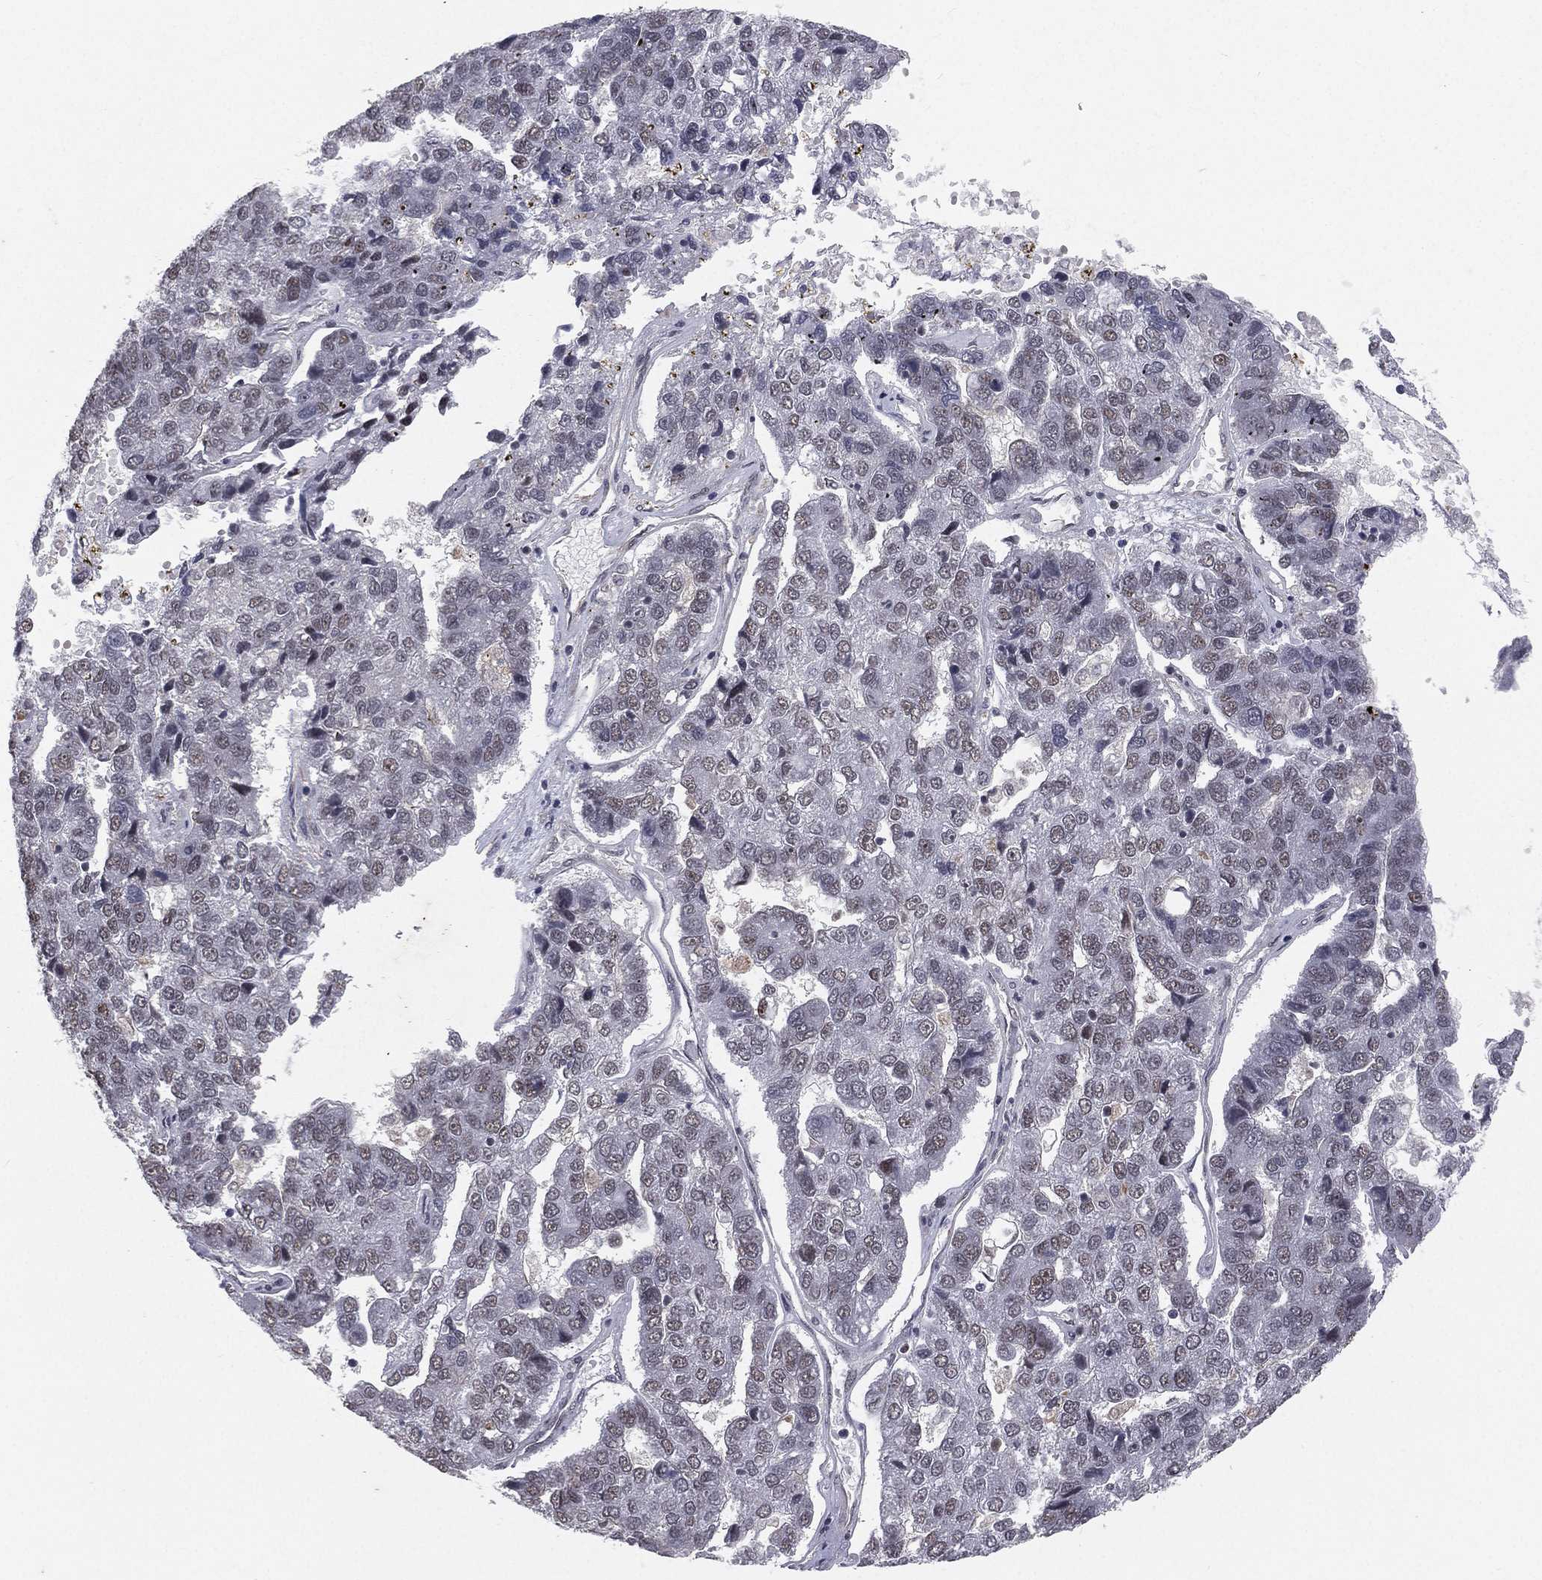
{"staining": {"intensity": "moderate", "quantity": "25%-75%", "location": "nuclear"}, "tissue": "pancreatic cancer", "cell_type": "Tumor cells", "image_type": "cancer", "snomed": [{"axis": "morphology", "description": "Adenocarcinoma, NOS"}, {"axis": "topography", "description": "Pancreas"}], "caption": "This is an image of immunohistochemistry (IHC) staining of pancreatic cancer (adenocarcinoma), which shows moderate staining in the nuclear of tumor cells.", "gene": "MORC2", "patient": {"sex": "female", "age": 61}}